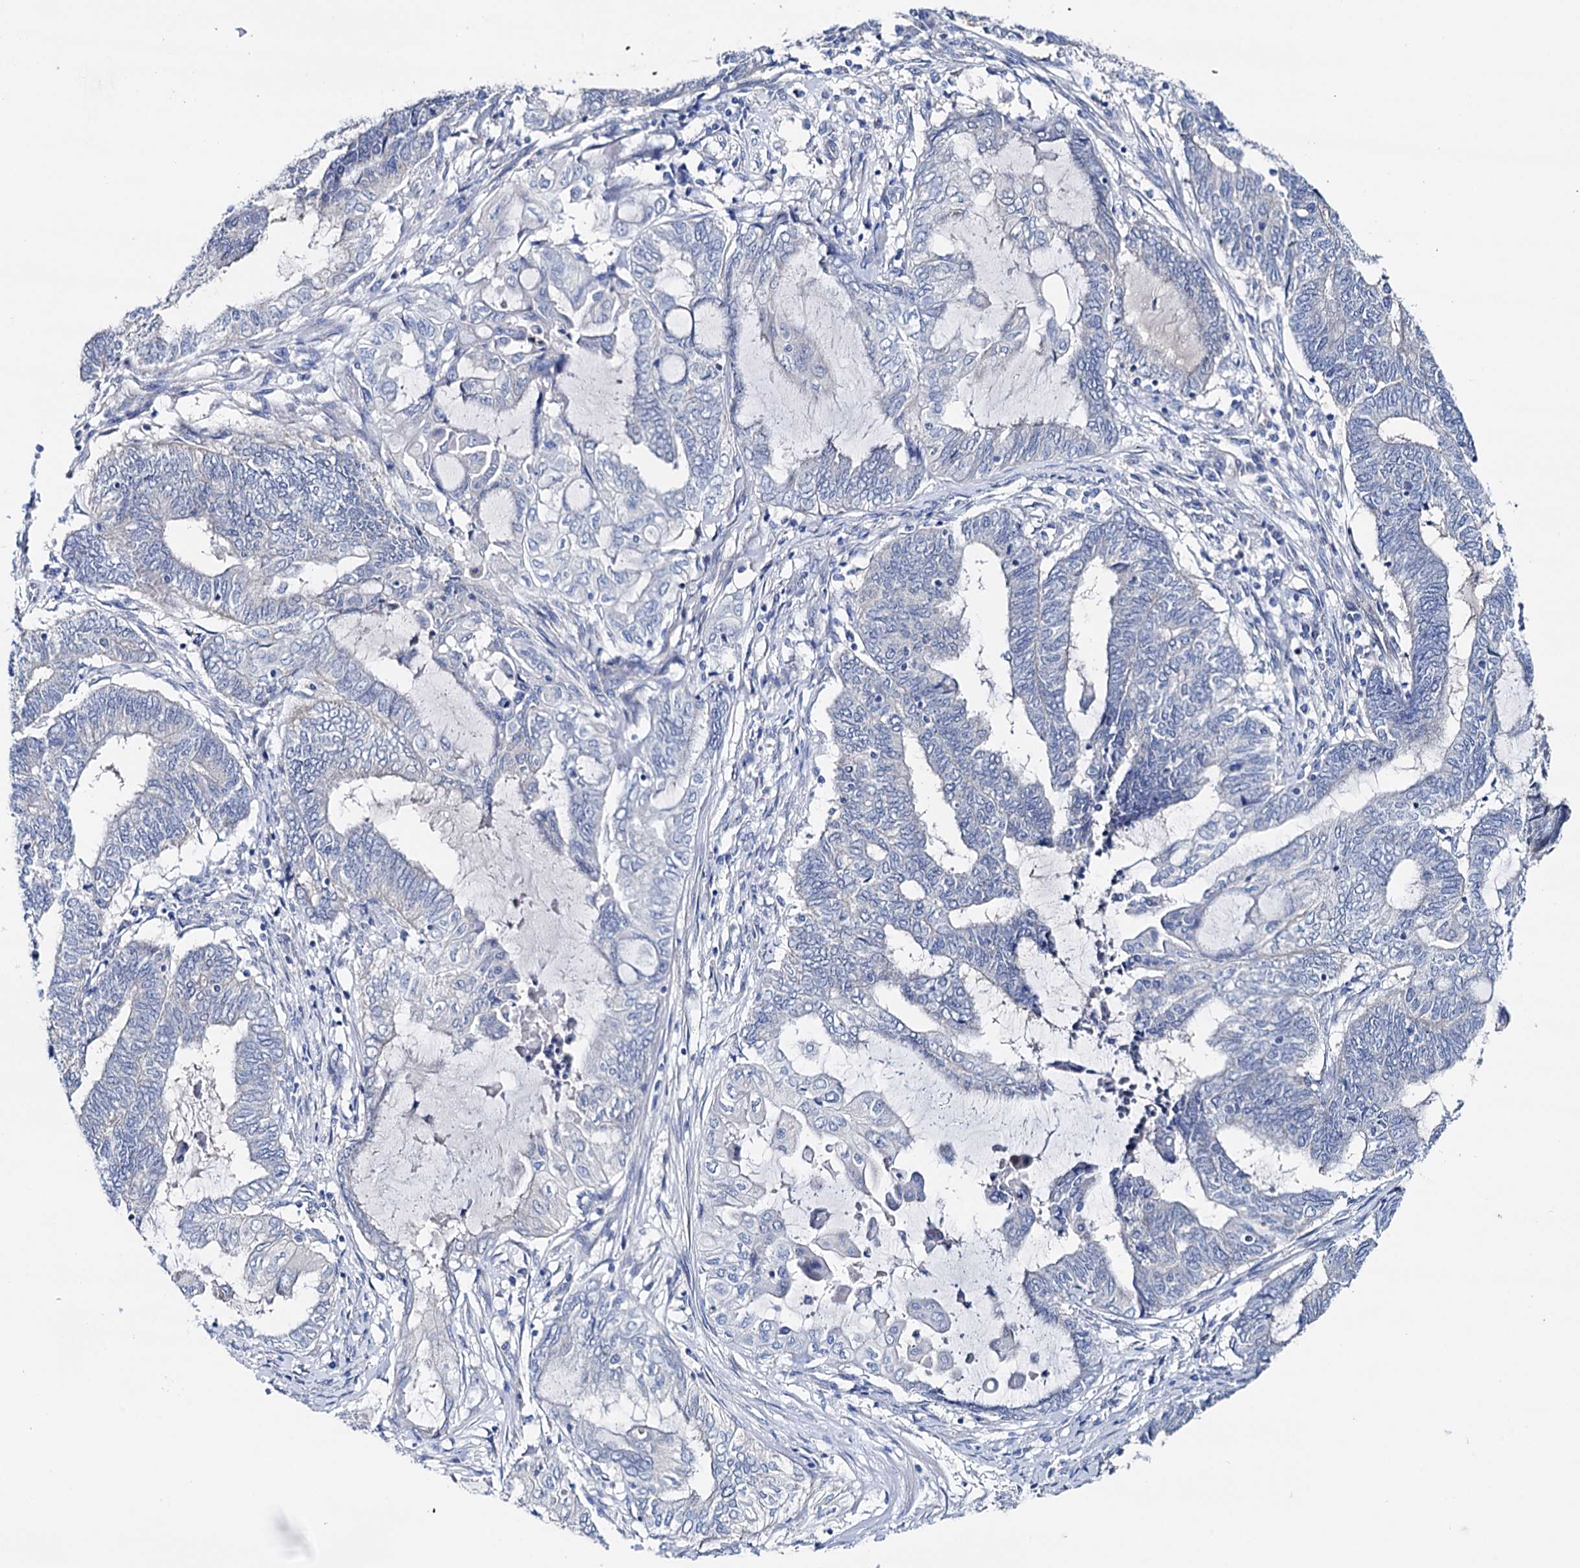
{"staining": {"intensity": "negative", "quantity": "none", "location": "none"}, "tissue": "endometrial cancer", "cell_type": "Tumor cells", "image_type": "cancer", "snomed": [{"axis": "morphology", "description": "Adenocarcinoma, NOS"}, {"axis": "topography", "description": "Uterus"}, {"axis": "topography", "description": "Endometrium"}], "caption": "The micrograph exhibits no significant expression in tumor cells of endometrial cancer.", "gene": "SHROOM1", "patient": {"sex": "female", "age": 70}}